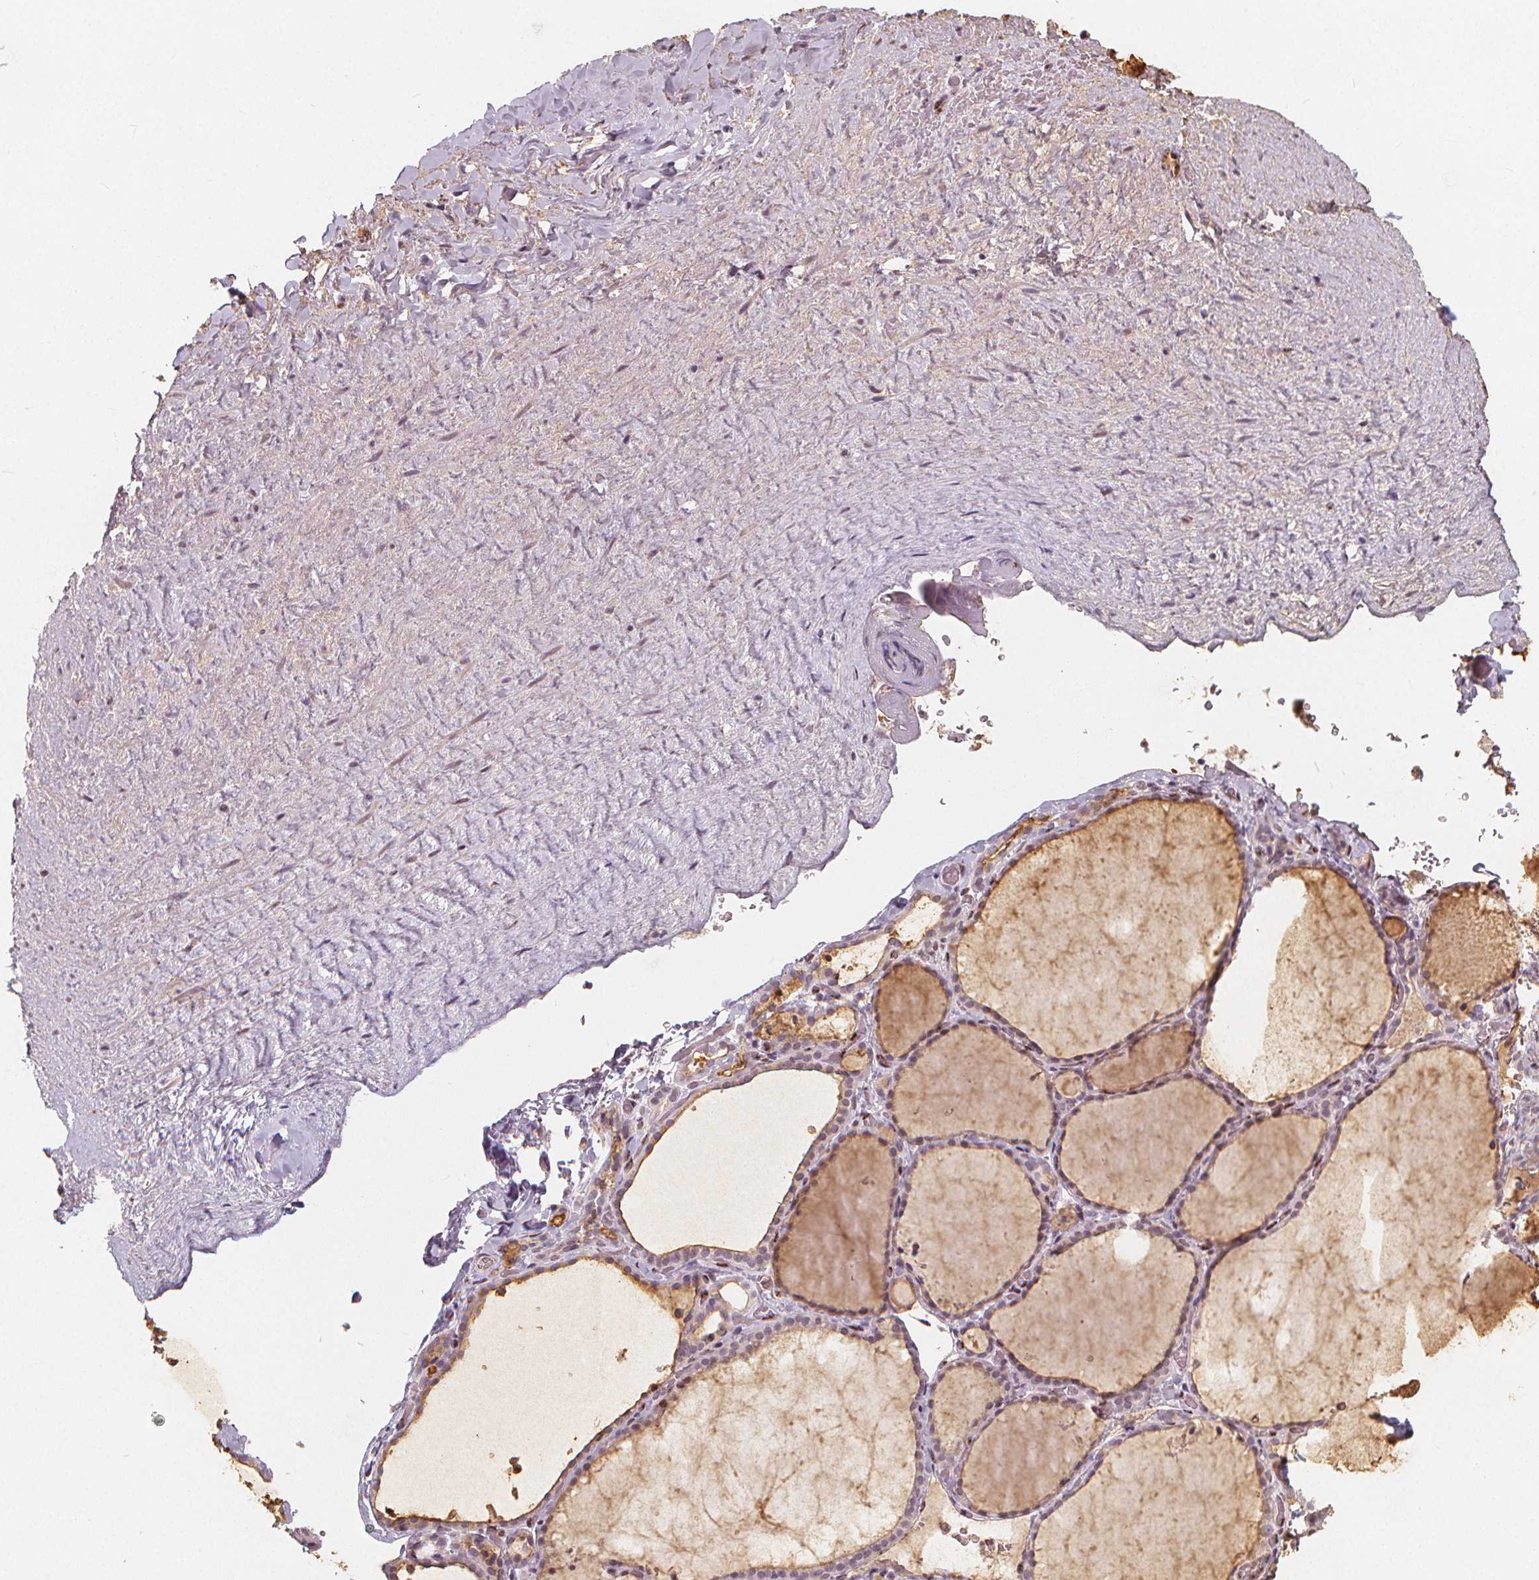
{"staining": {"intensity": "moderate", "quantity": ">75%", "location": "cytoplasmic/membranous,nuclear"}, "tissue": "thyroid gland", "cell_type": "Glandular cells", "image_type": "normal", "snomed": [{"axis": "morphology", "description": "Normal tissue, NOS"}, {"axis": "topography", "description": "Thyroid gland"}], "caption": "Immunohistochemical staining of unremarkable thyroid gland exhibits >75% levels of moderate cytoplasmic/membranous,nuclear protein expression in approximately >75% of glandular cells. The protein is stained brown, and the nuclei are stained in blue (DAB IHC with brightfield microscopy, high magnification).", "gene": "DRC3", "patient": {"sex": "female", "age": 22}}